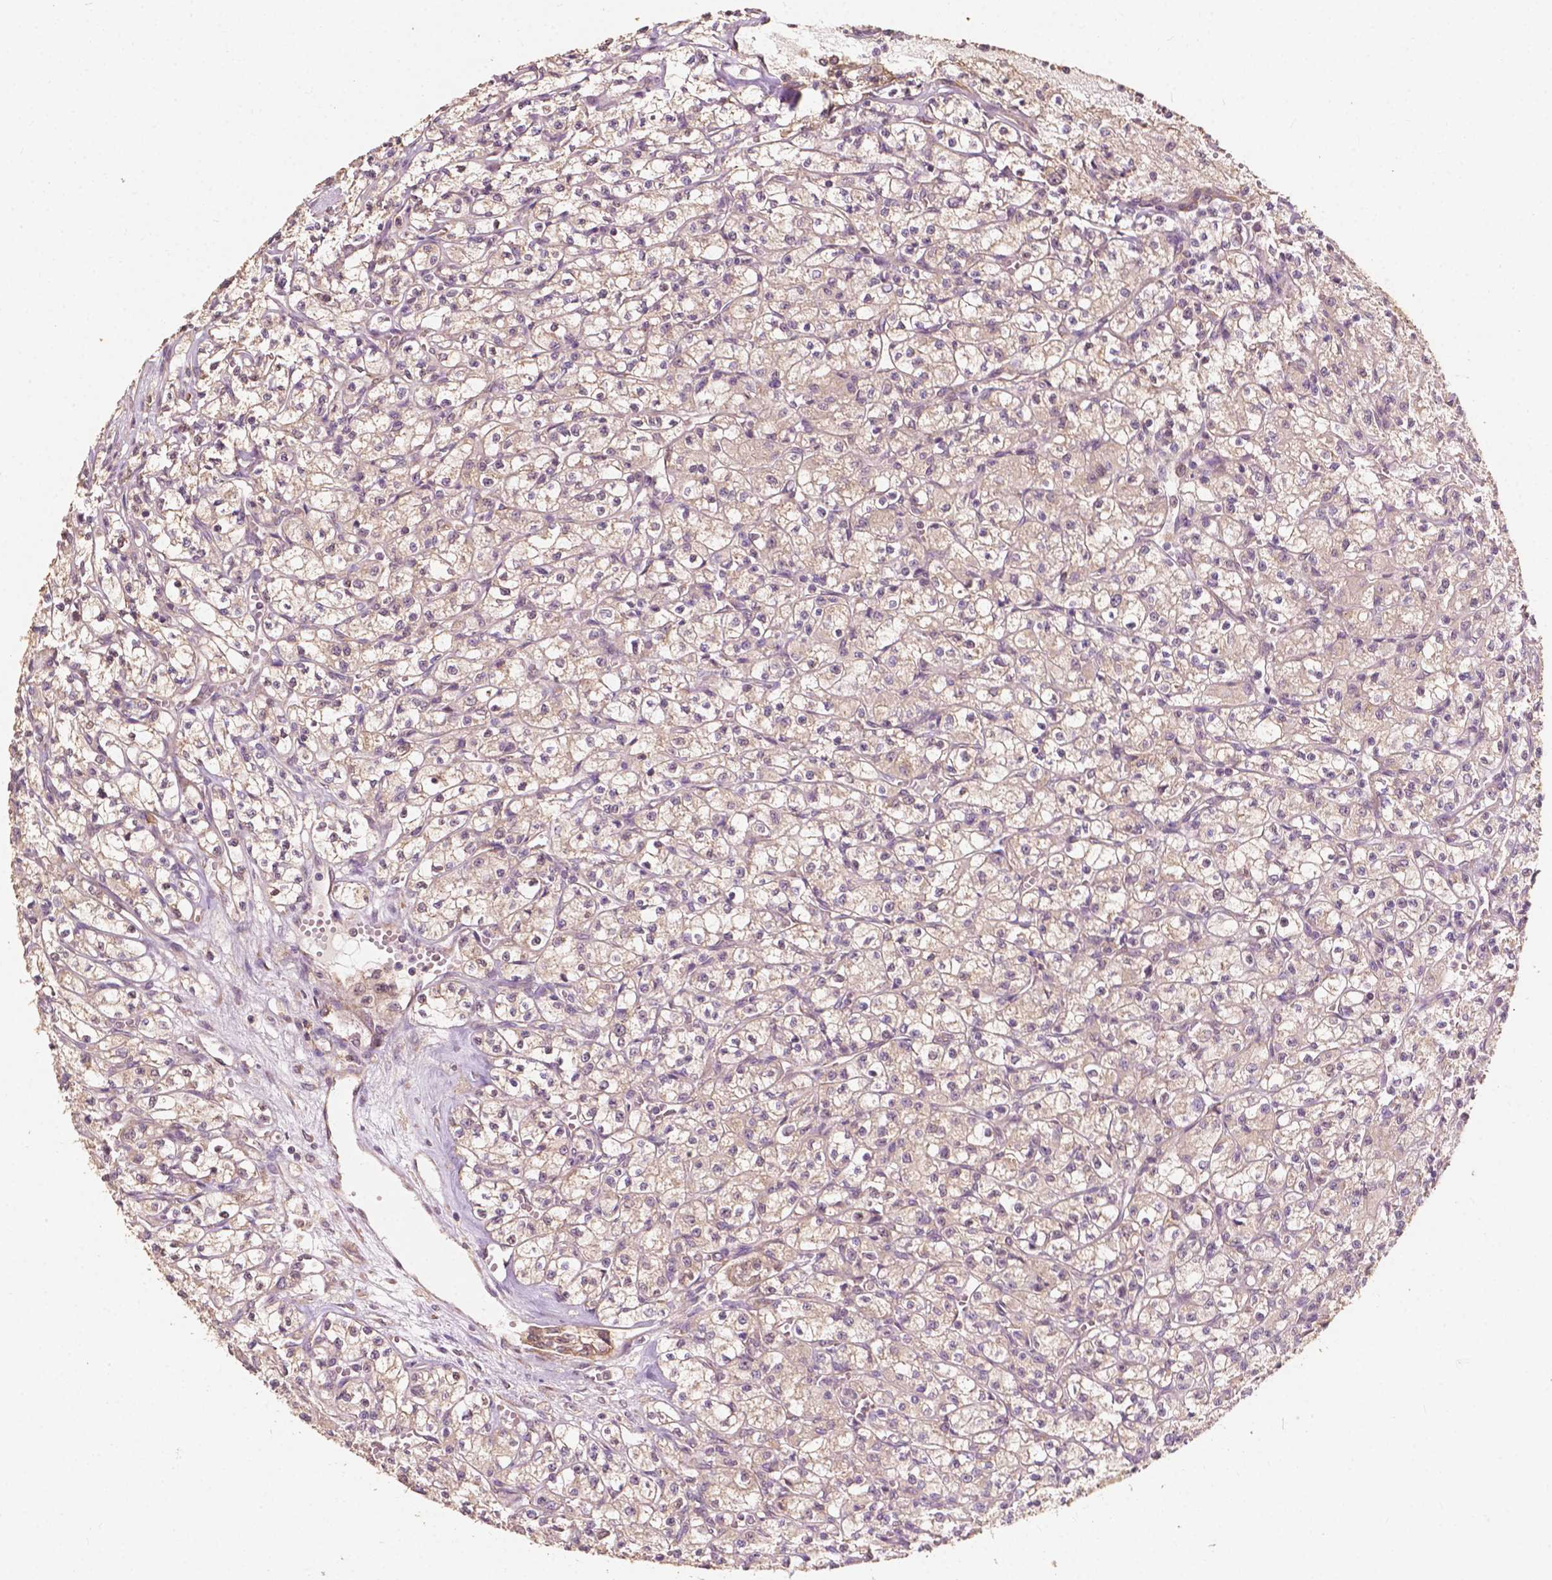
{"staining": {"intensity": "negative", "quantity": "none", "location": "none"}, "tissue": "renal cancer", "cell_type": "Tumor cells", "image_type": "cancer", "snomed": [{"axis": "morphology", "description": "Adenocarcinoma, NOS"}, {"axis": "topography", "description": "Kidney"}], "caption": "This is an immunohistochemistry (IHC) micrograph of human adenocarcinoma (renal). There is no expression in tumor cells.", "gene": "G3BP1", "patient": {"sex": "female", "age": 70}}